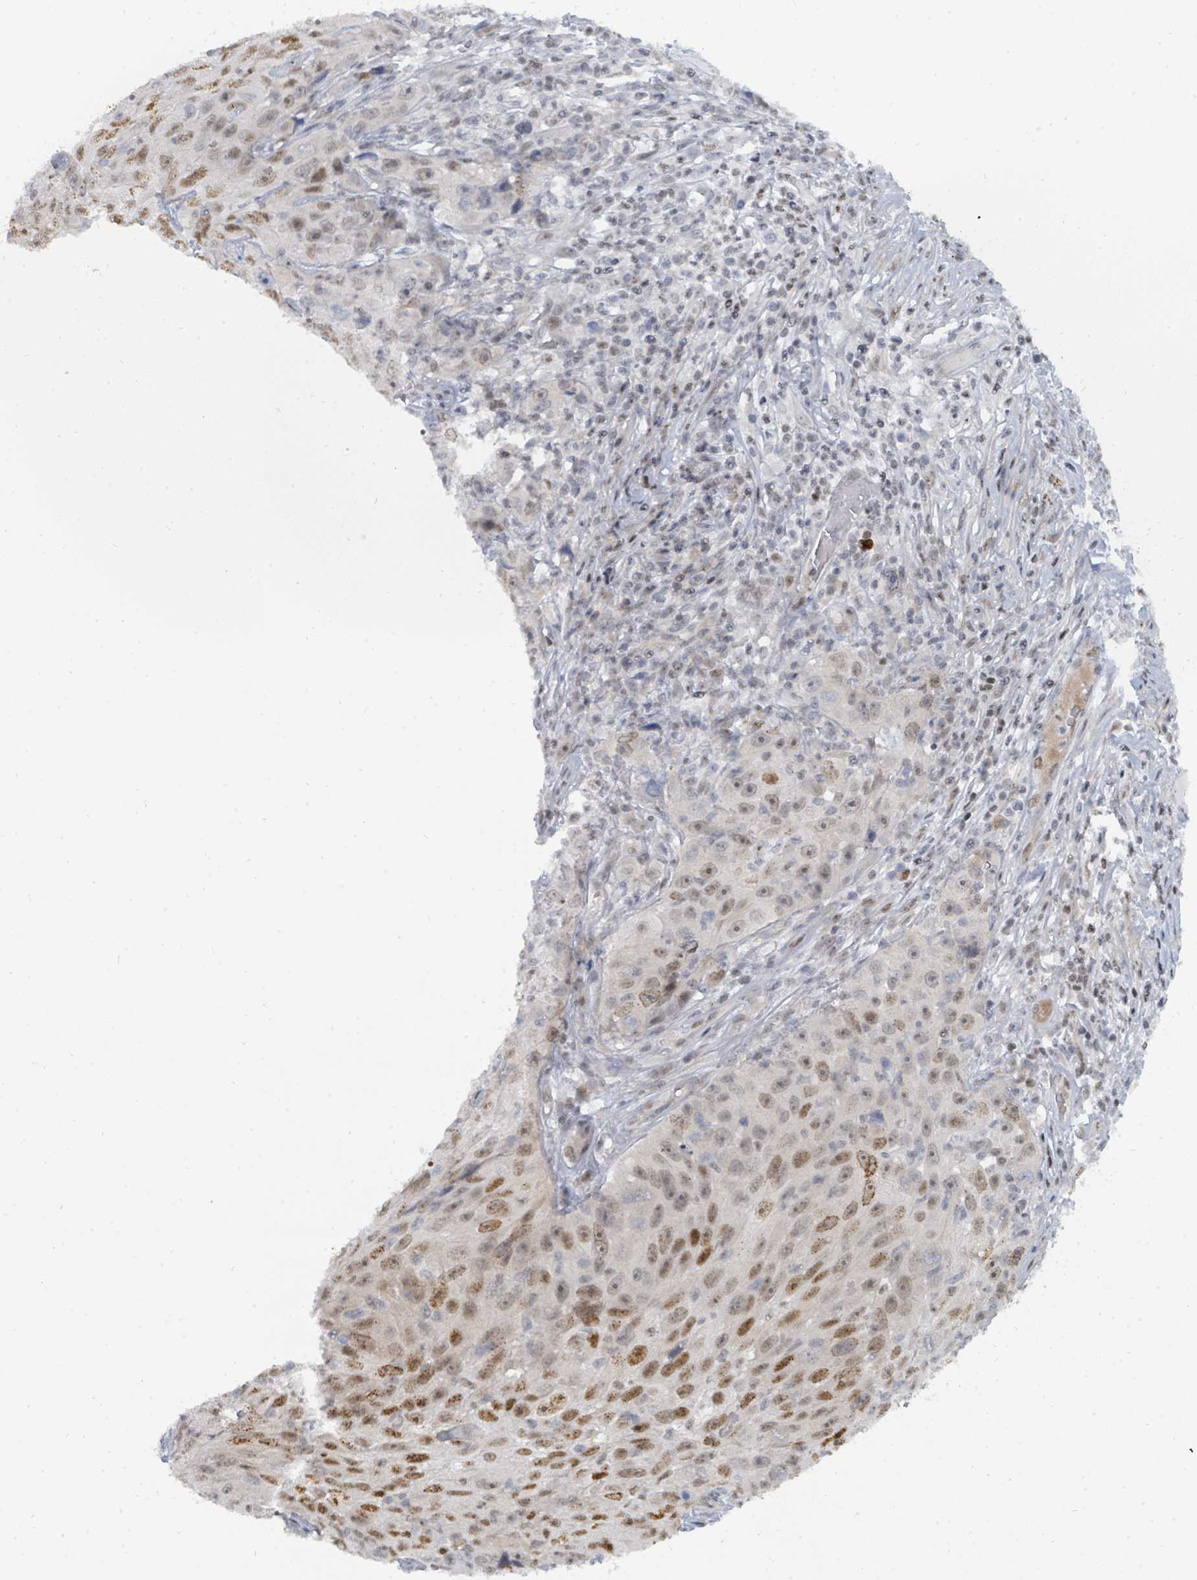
{"staining": {"intensity": "moderate", "quantity": "25%-75%", "location": "nuclear"}, "tissue": "skin cancer", "cell_type": "Tumor cells", "image_type": "cancer", "snomed": [{"axis": "morphology", "description": "Squamous cell carcinoma, NOS"}, {"axis": "topography", "description": "Skin"}], "caption": "Moderate nuclear protein staining is identified in approximately 25%-75% of tumor cells in skin squamous cell carcinoma.", "gene": "SUMO4", "patient": {"sex": "female", "age": 87}}